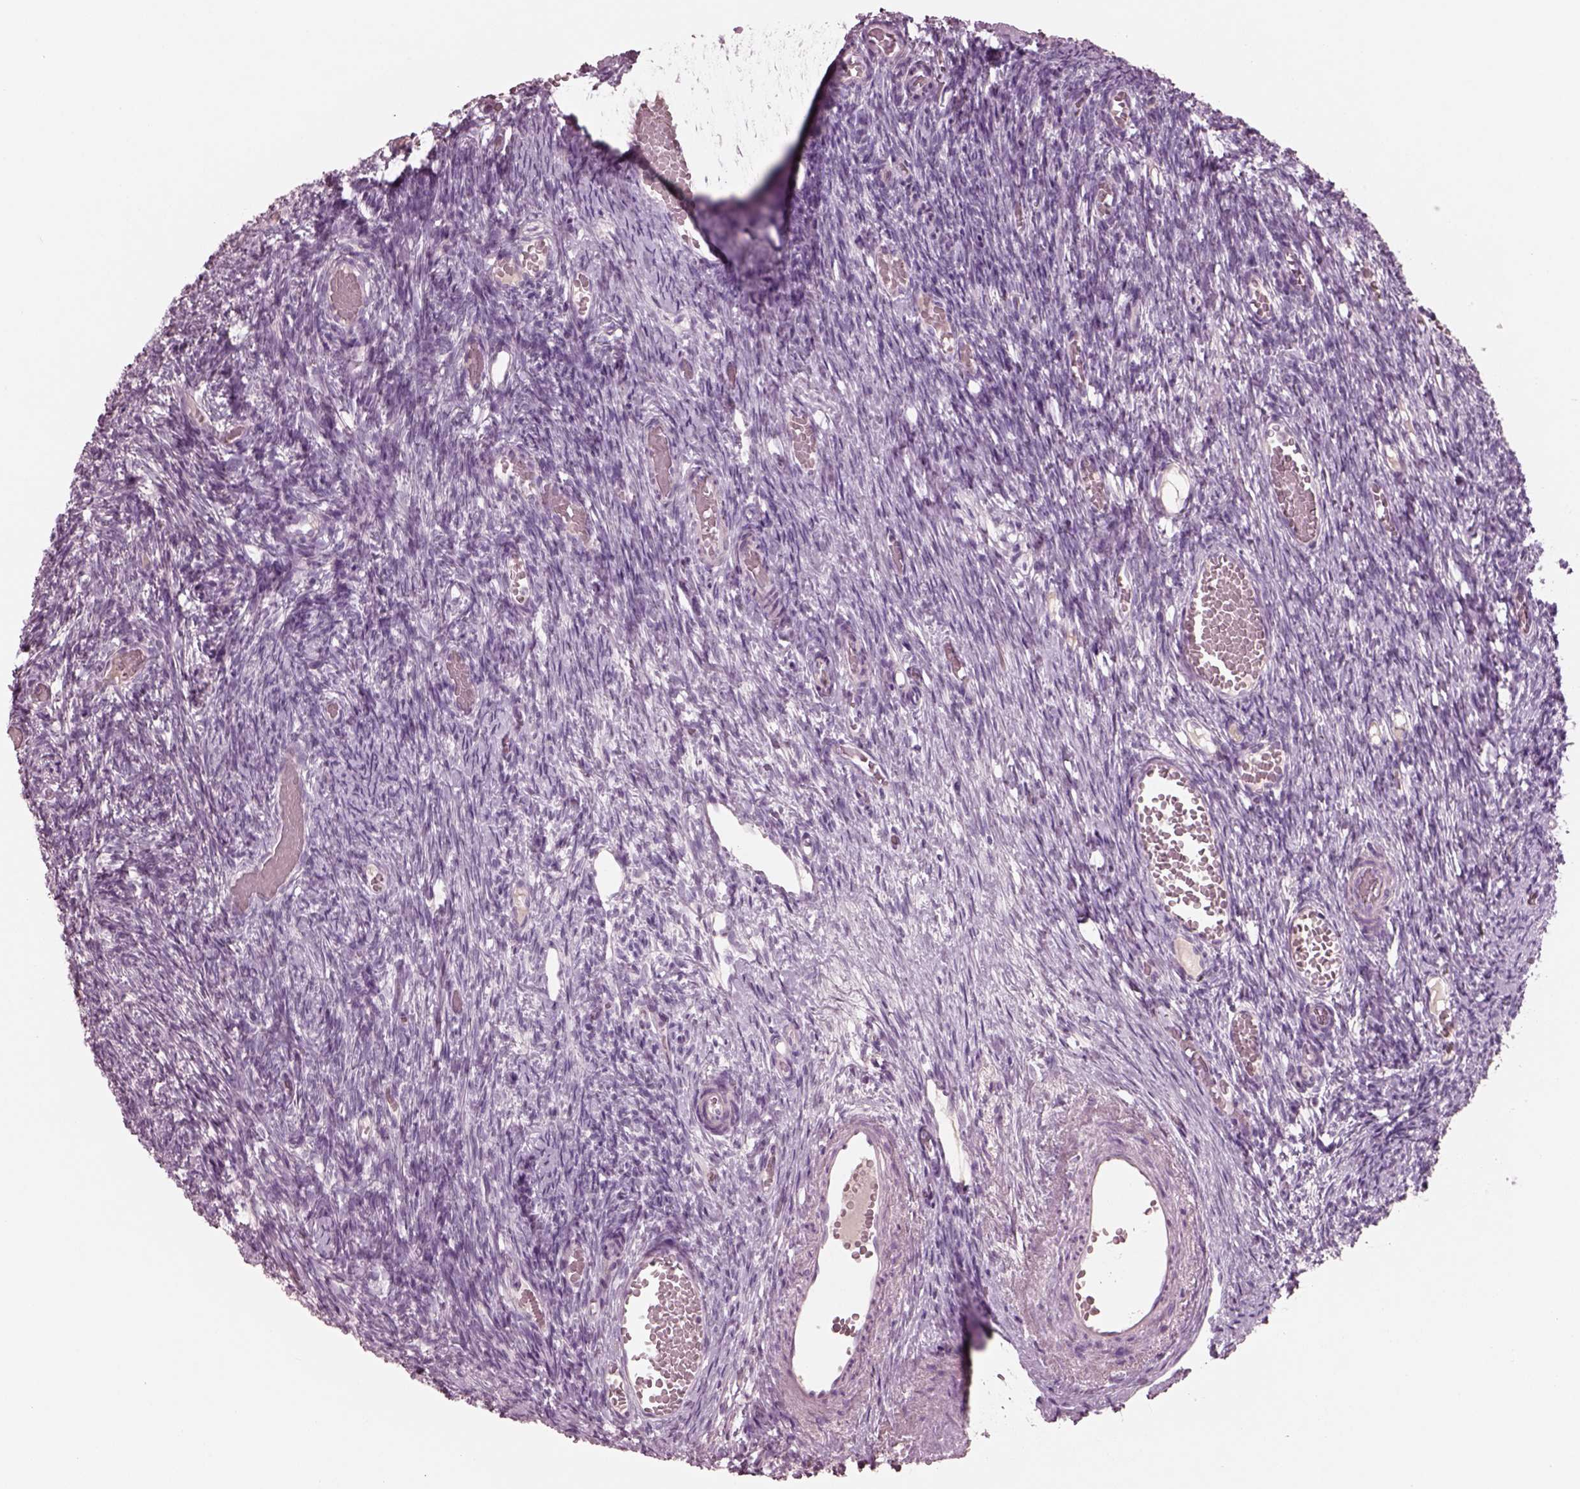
{"staining": {"intensity": "strong", "quantity": ">75%", "location": "nuclear"}, "tissue": "ovary", "cell_type": "Follicle cells", "image_type": "normal", "snomed": [{"axis": "morphology", "description": "Normal tissue, NOS"}, {"axis": "topography", "description": "Ovary"}], "caption": "Protein staining of benign ovary shows strong nuclear positivity in about >75% of follicle cells.", "gene": "SOX9", "patient": {"sex": "female", "age": 39}}